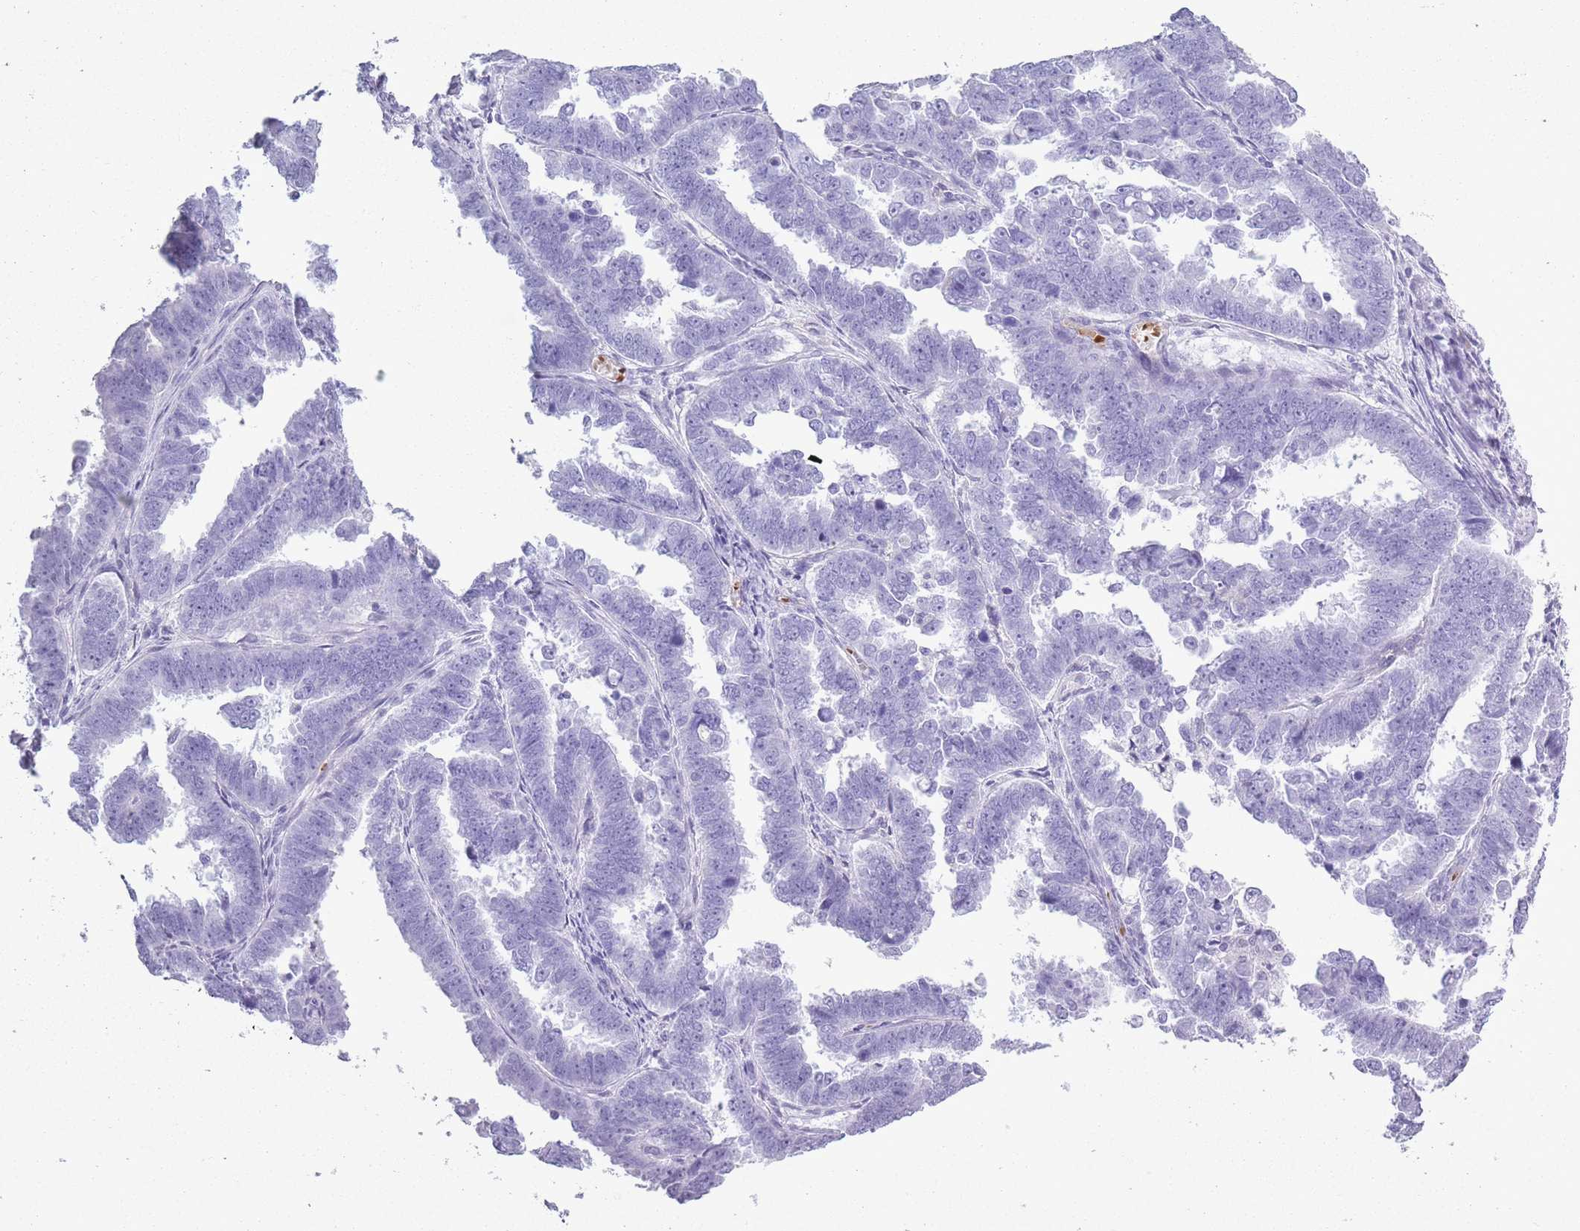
{"staining": {"intensity": "negative", "quantity": "none", "location": "none"}, "tissue": "endometrial cancer", "cell_type": "Tumor cells", "image_type": "cancer", "snomed": [{"axis": "morphology", "description": "Adenocarcinoma, NOS"}, {"axis": "topography", "description": "Endometrium"}], "caption": "Image shows no protein expression in tumor cells of endometrial cancer (adenocarcinoma) tissue.", "gene": "OR7C1", "patient": {"sex": "female", "age": 75}}